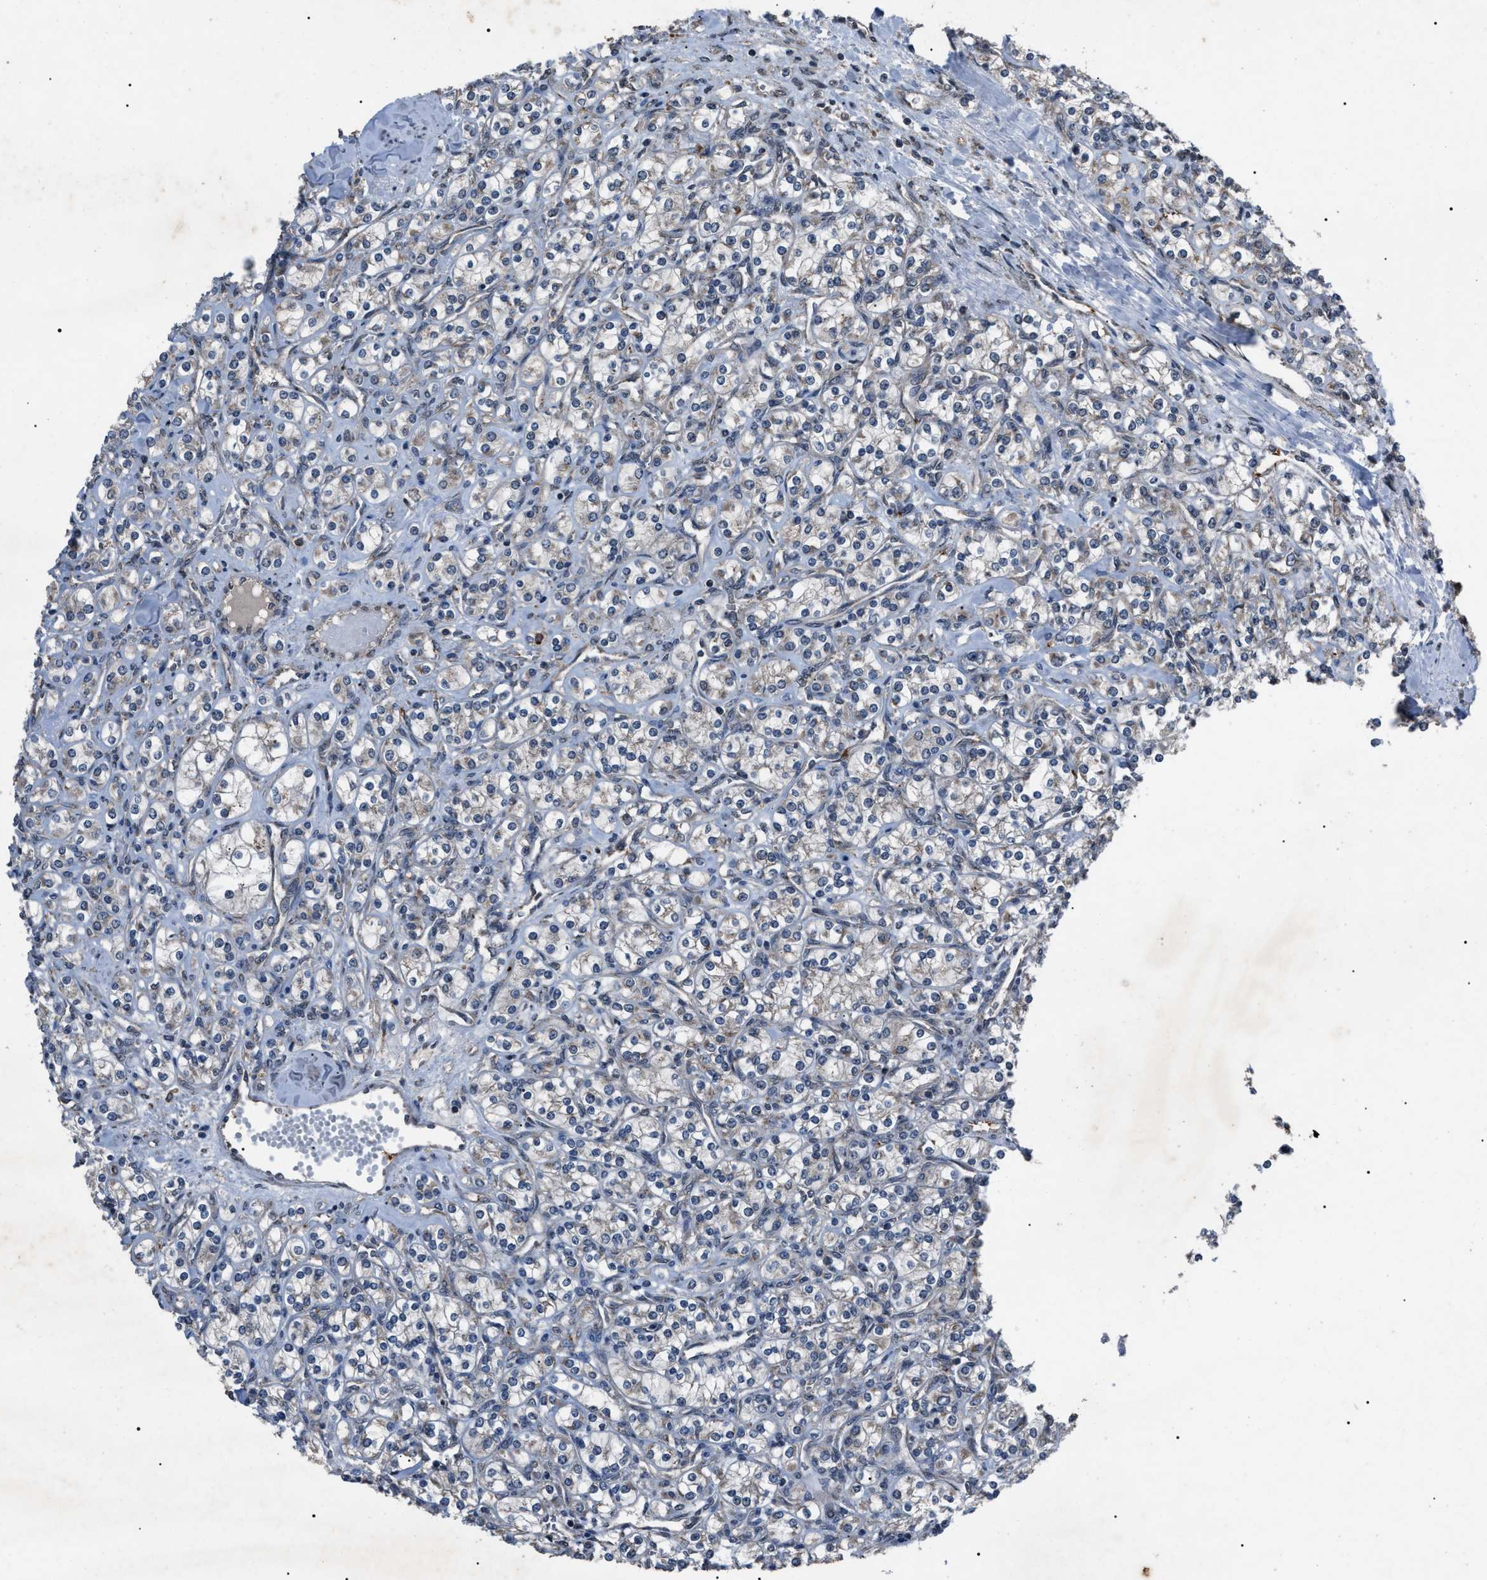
{"staining": {"intensity": "weak", "quantity": "<25%", "location": "cytoplasmic/membranous"}, "tissue": "renal cancer", "cell_type": "Tumor cells", "image_type": "cancer", "snomed": [{"axis": "morphology", "description": "Adenocarcinoma, NOS"}, {"axis": "topography", "description": "Kidney"}], "caption": "This is an immunohistochemistry (IHC) photomicrograph of renal adenocarcinoma. There is no expression in tumor cells.", "gene": "ZFAND2A", "patient": {"sex": "male", "age": 77}}